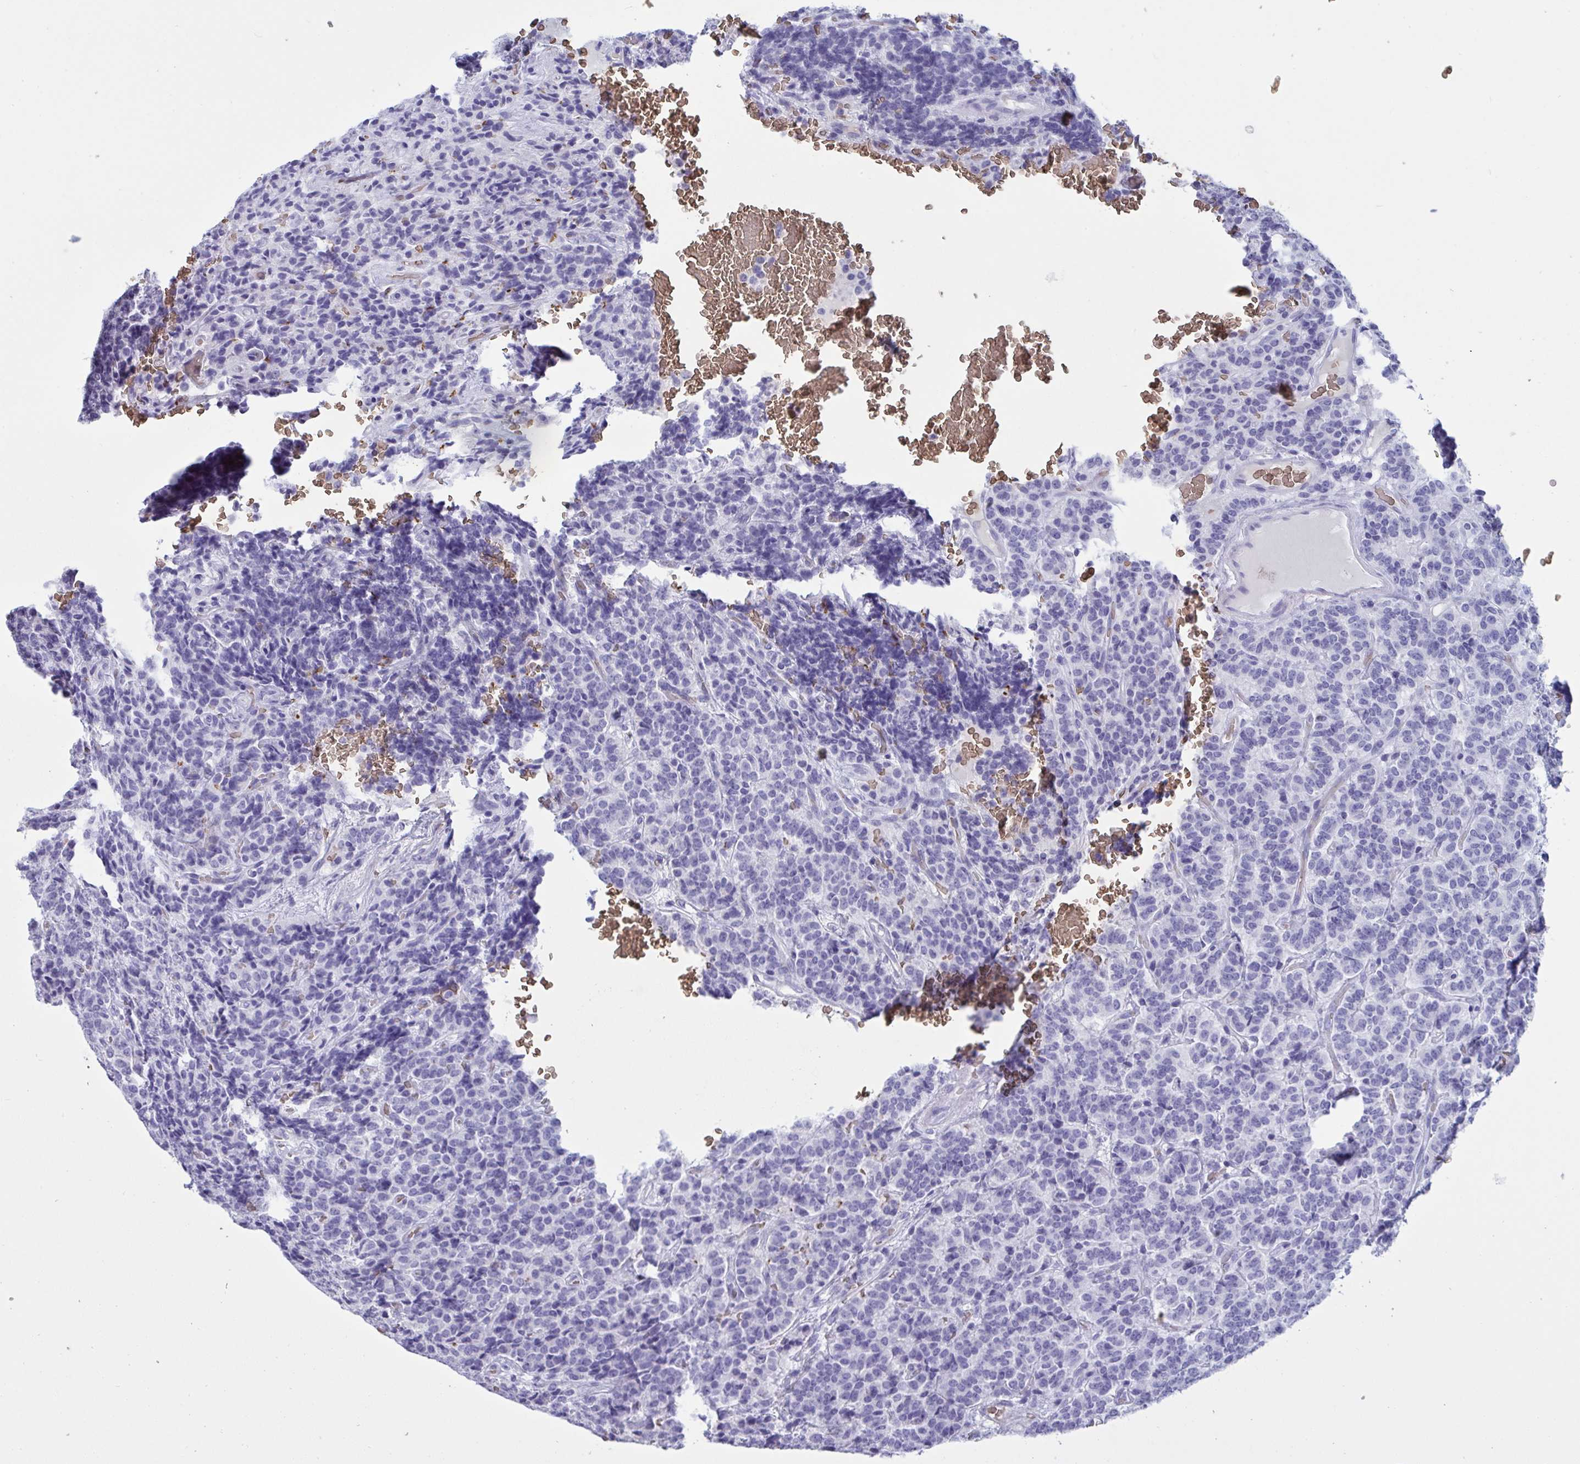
{"staining": {"intensity": "negative", "quantity": "none", "location": "none"}, "tissue": "carcinoid", "cell_type": "Tumor cells", "image_type": "cancer", "snomed": [{"axis": "morphology", "description": "Carcinoid, malignant, NOS"}, {"axis": "topography", "description": "Pancreas"}], "caption": "IHC of carcinoid exhibits no positivity in tumor cells.", "gene": "SLC2A1", "patient": {"sex": "male", "age": 36}}